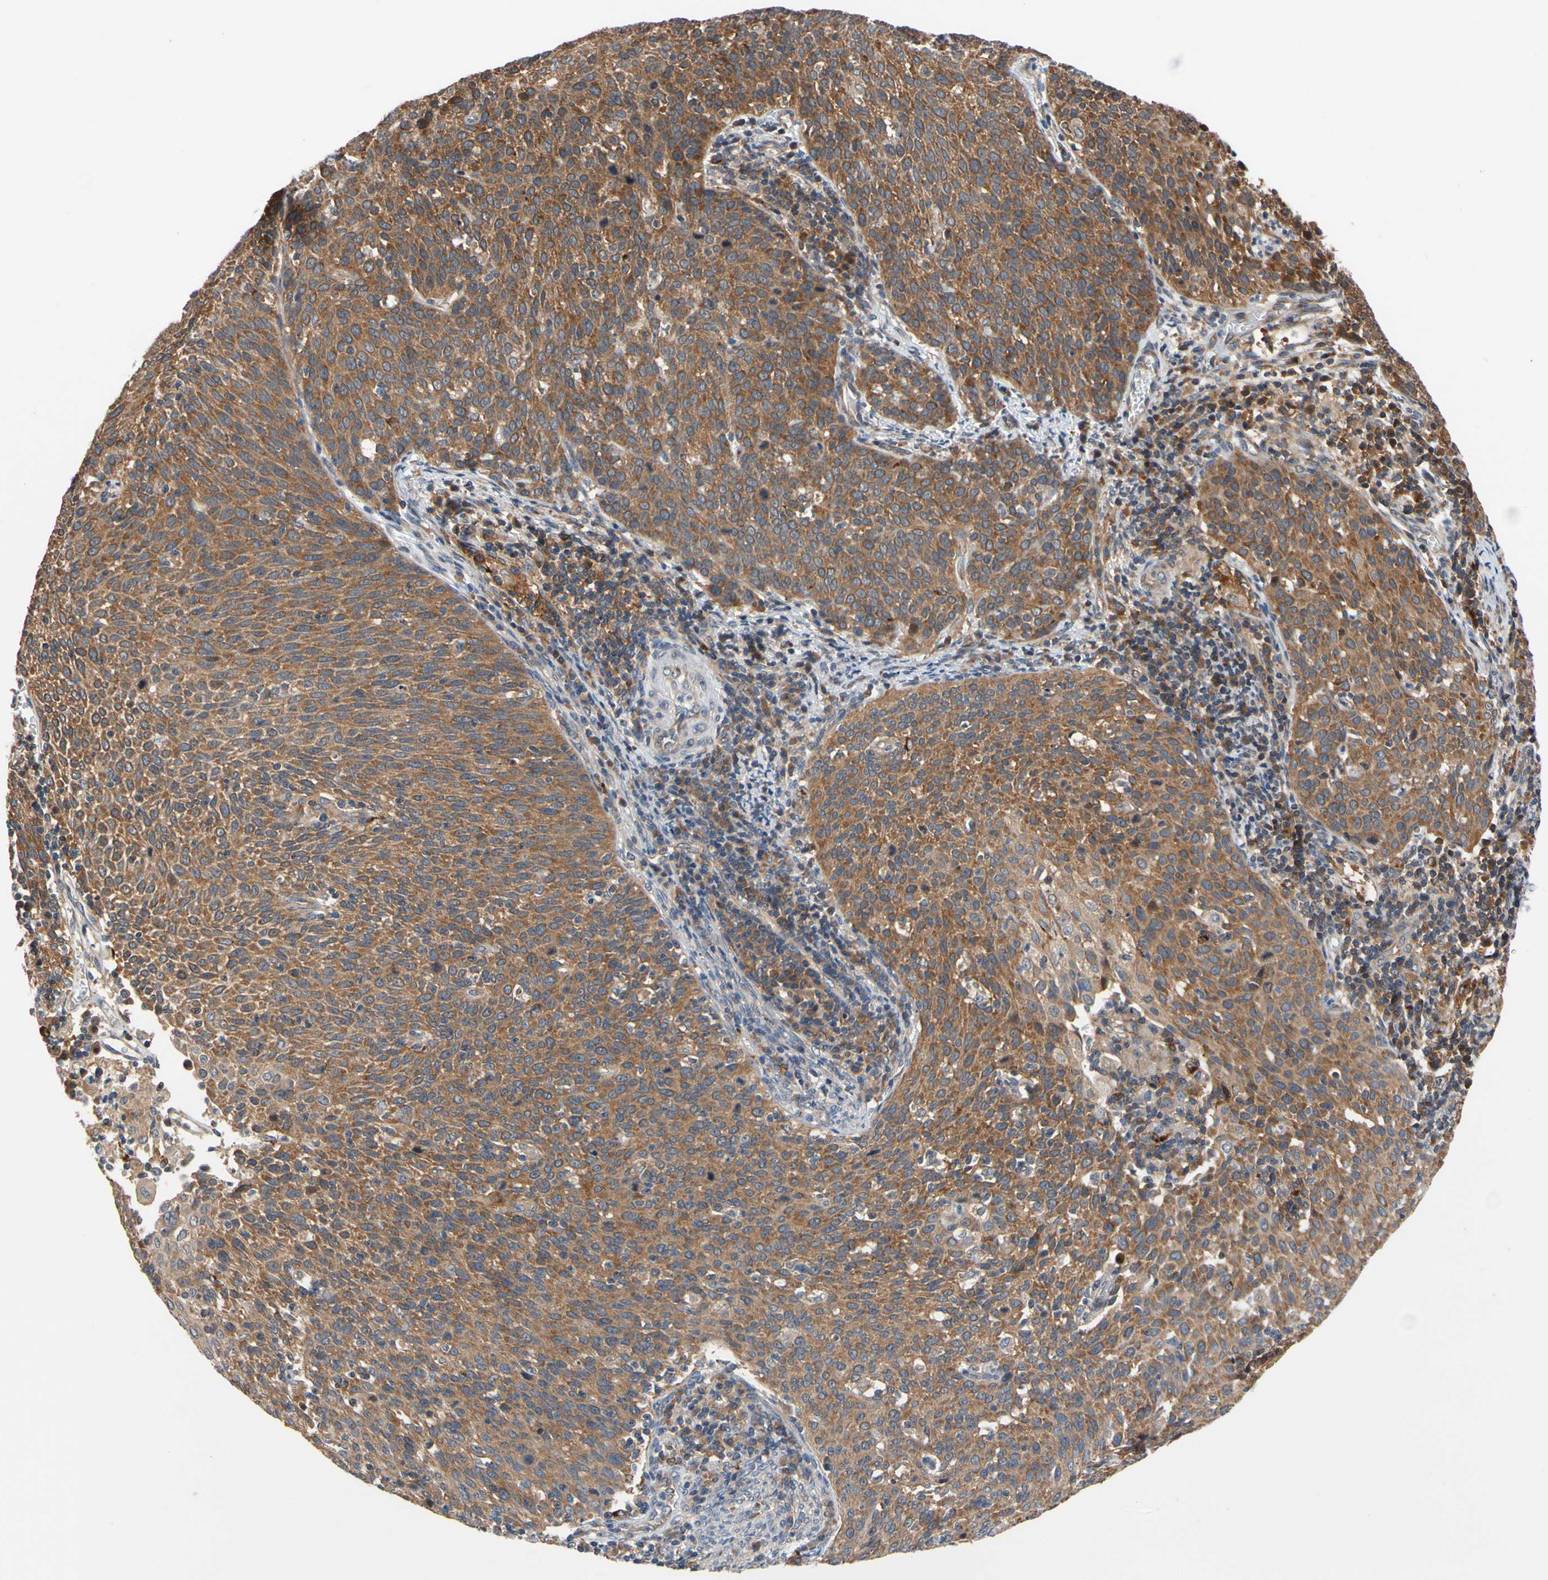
{"staining": {"intensity": "moderate", "quantity": ">75%", "location": "cytoplasmic/membranous"}, "tissue": "cervical cancer", "cell_type": "Tumor cells", "image_type": "cancer", "snomed": [{"axis": "morphology", "description": "Squamous cell carcinoma, NOS"}, {"axis": "topography", "description": "Cervix"}], "caption": "Human cervical cancer (squamous cell carcinoma) stained for a protein (brown) demonstrates moderate cytoplasmic/membranous positive positivity in about >75% of tumor cells.", "gene": "ANKHD1", "patient": {"sex": "female", "age": 38}}